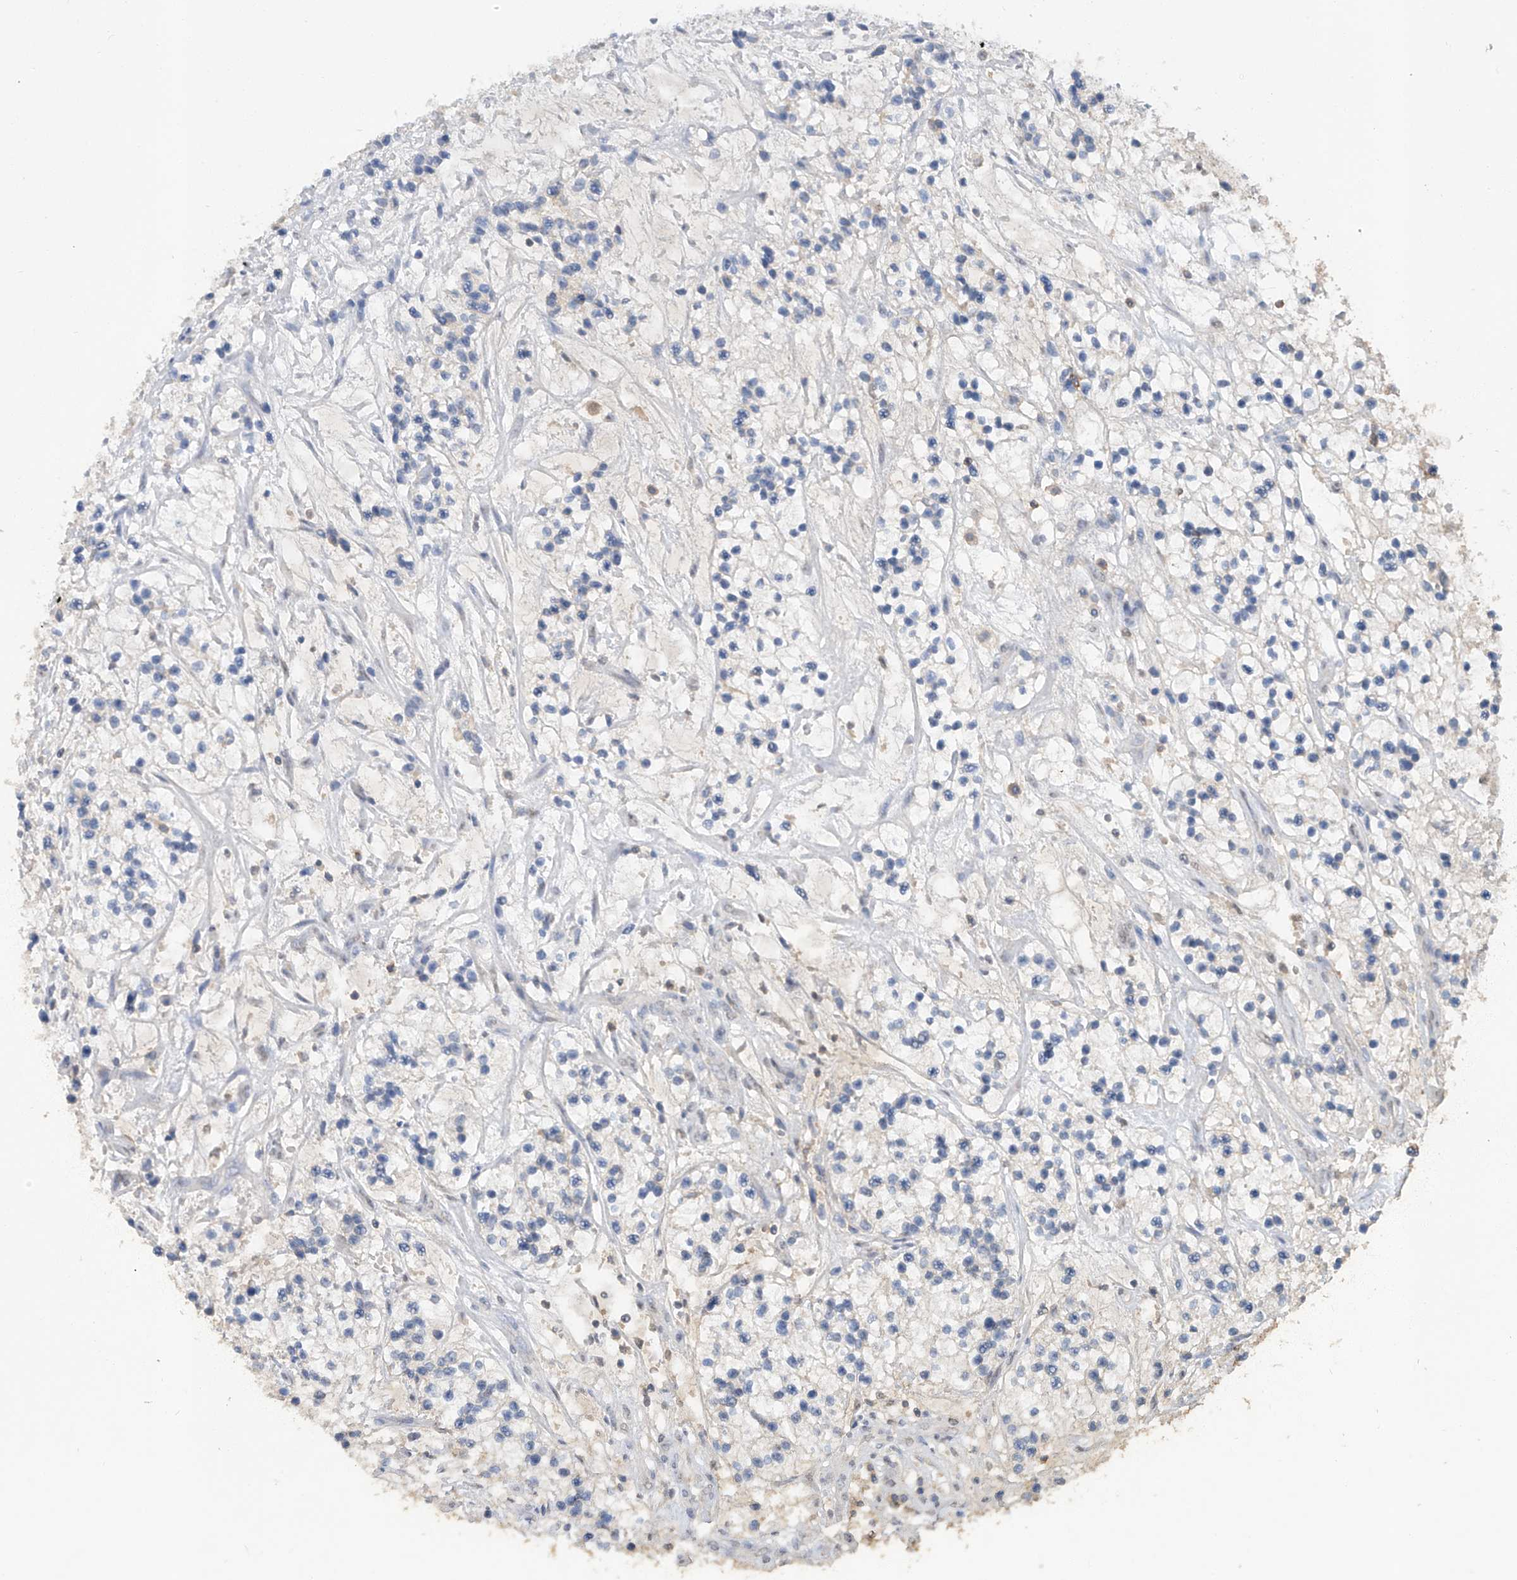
{"staining": {"intensity": "negative", "quantity": "none", "location": "none"}, "tissue": "renal cancer", "cell_type": "Tumor cells", "image_type": "cancer", "snomed": [{"axis": "morphology", "description": "Adenocarcinoma, NOS"}, {"axis": "topography", "description": "Kidney"}], "caption": "IHC image of human renal cancer (adenocarcinoma) stained for a protein (brown), which displays no expression in tumor cells.", "gene": "HAS3", "patient": {"sex": "female", "age": 57}}